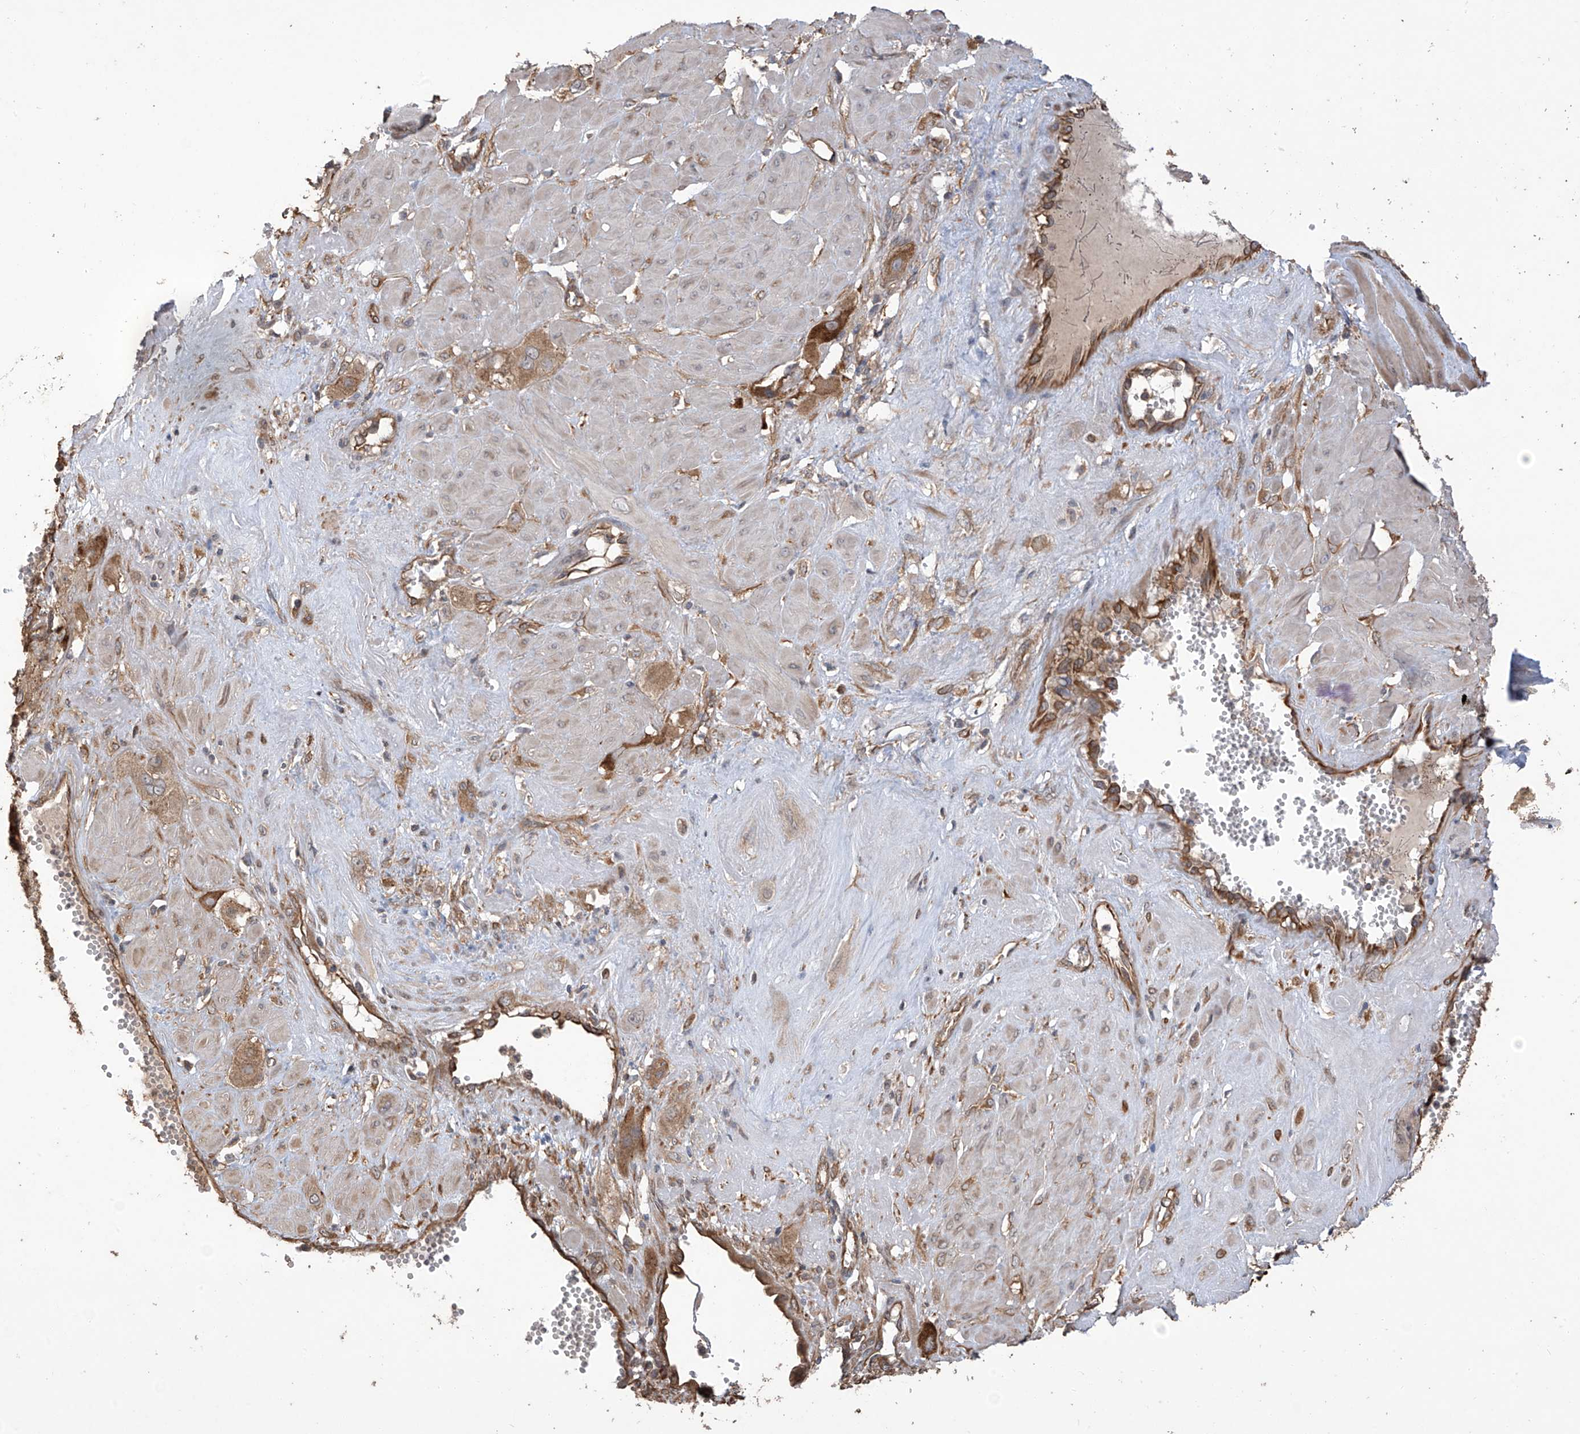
{"staining": {"intensity": "moderate", "quantity": ">75%", "location": "cytoplasmic/membranous"}, "tissue": "cervical cancer", "cell_type": "Tumor cells", "image_type": "cancer", "snomed": [{"axis": "morphology", "description": "Squamous cell carcinoma, NOS"}, {"axis": "topography", "description": "Cervix"}], "caption": "Immunohistochemical staining of human squamous cell carcinoma (cervical) demonstrates medium levels of moderate cytoplasmic/membranous protein staining in approximately >75% of tumor cells.", "gene": "AGBL5", "patient": {"sex": "female", "age": 34}}